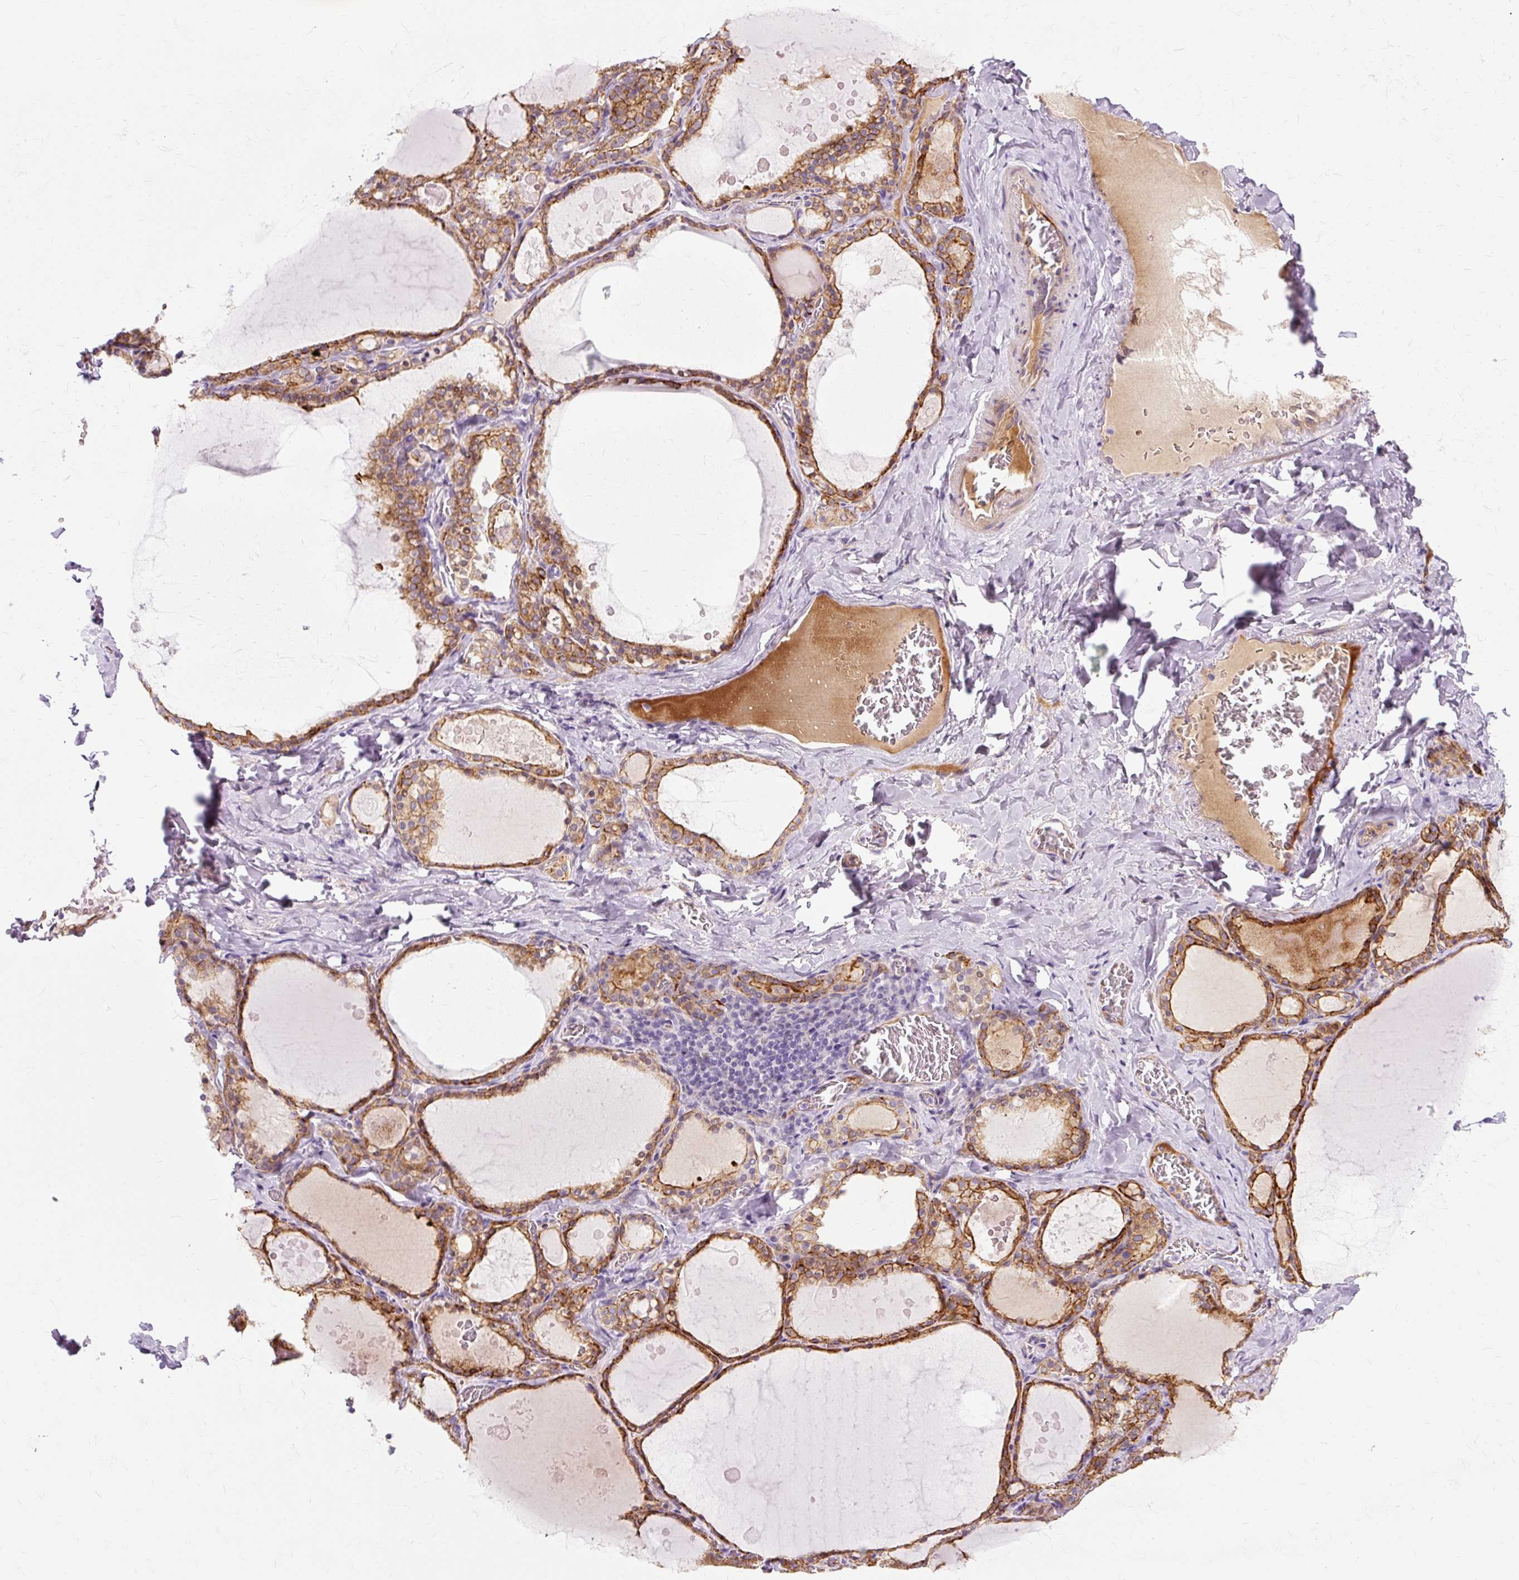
{"staining": {"intensity": "strong", "quantity": ">75%", "location": "cytoplasmic/membranous"}, "tissue": "thyroid gland", "cell_type": "Glandular cells", "image_type": "normal", "snomed": [{"axis": "morphology", "description": "Normal tissue, NOS"}, {"axis": "topography", "description": "Thyroid gland"}], "caption": "Immunohistochemical staining of normal human thyroid gland exhibits >75% levels of strong cytoplasmic/membranous protein expression in about >75% of glandular cells.", "gene": "DCTN4", "patient": {"sex": "male", "age": 56}}